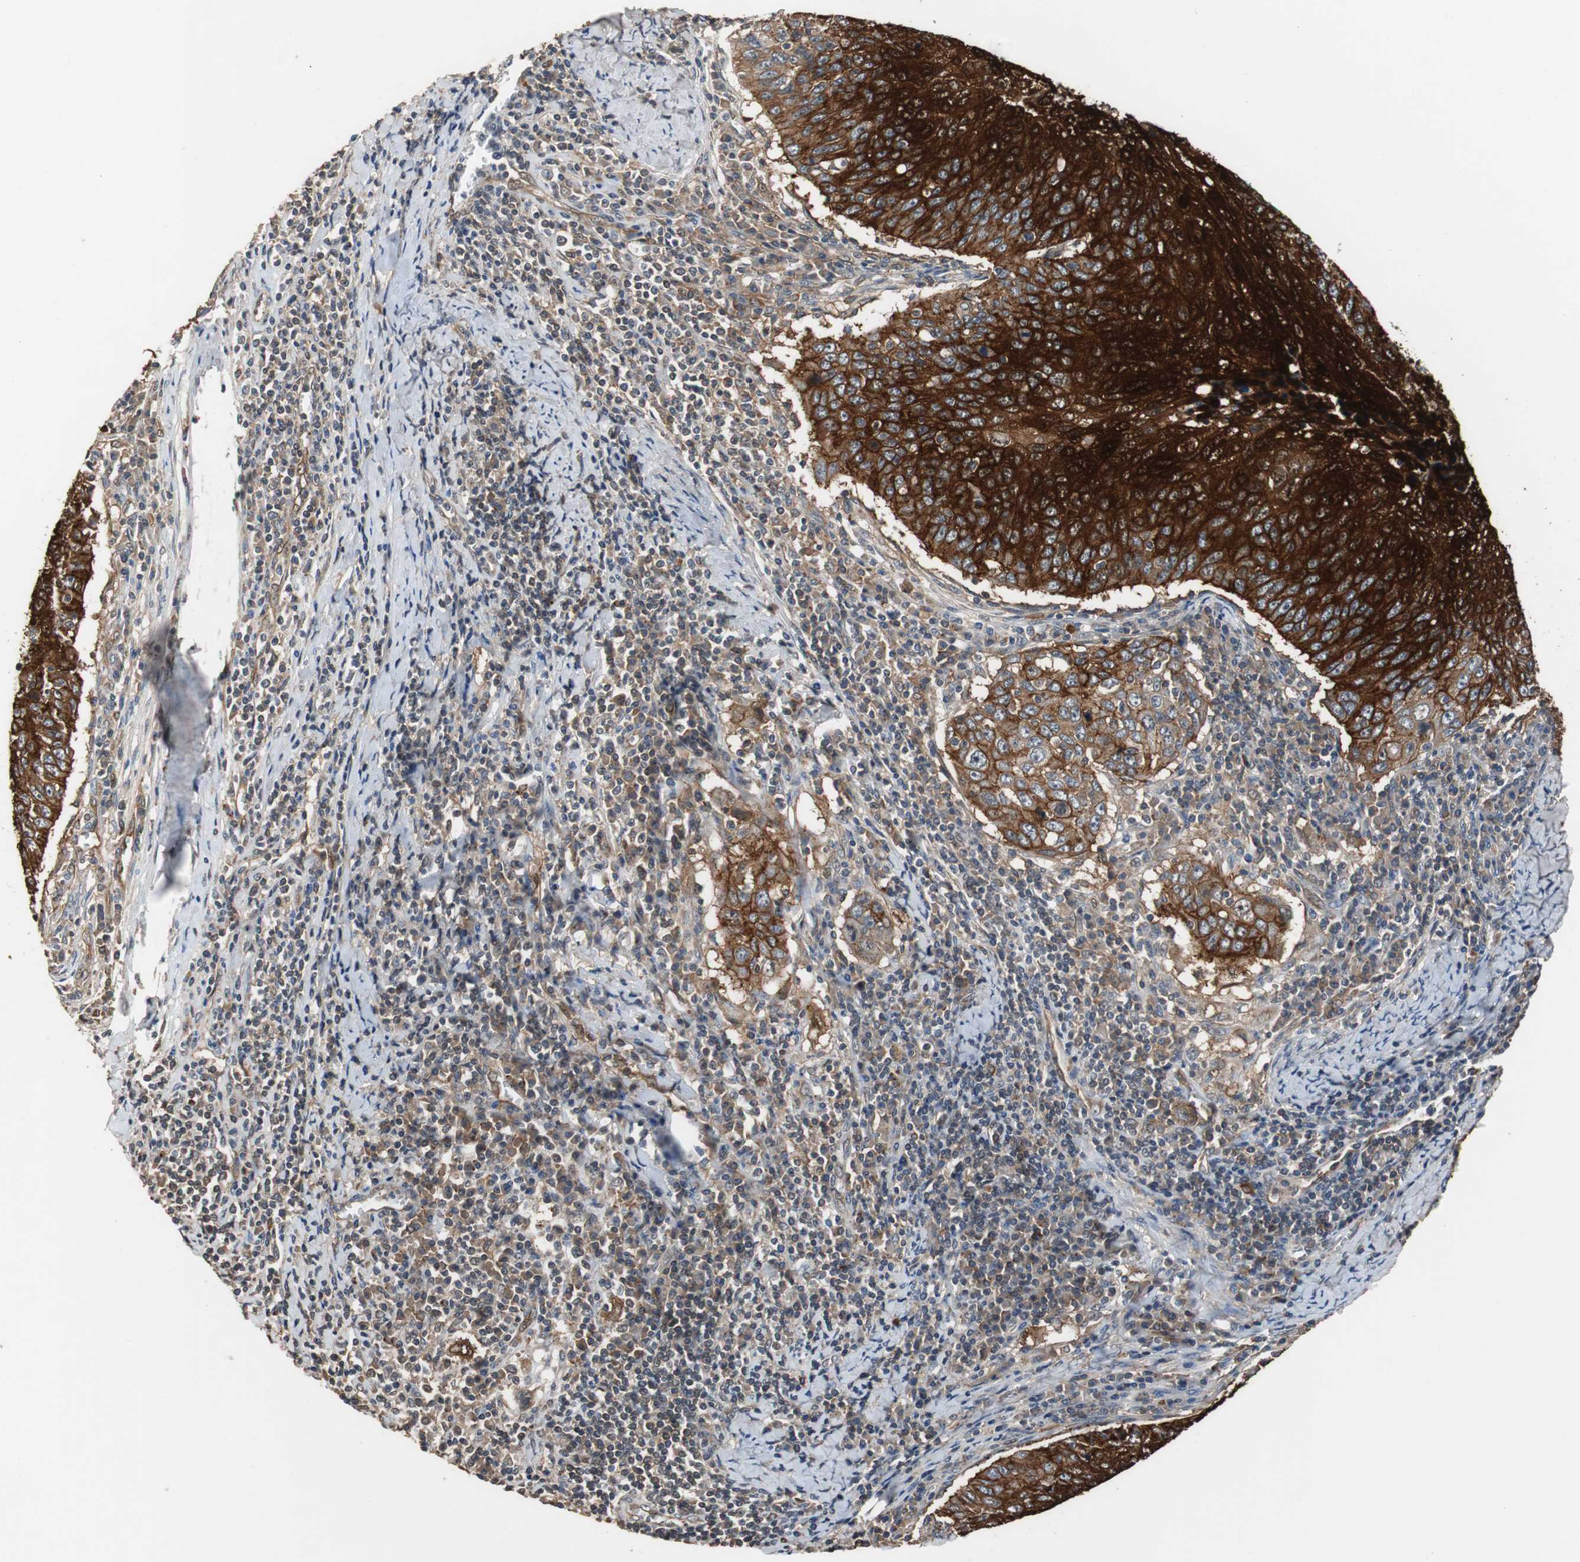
{"staining": {"intensity": "strong", "quantity": ">75%", "location": "cytoplasmic/membranous"}, "tissue": "cervical cancer", "cell_type": "Tumor cells", "image_type": "cancer", "snomed": [{"axis": "morphology", "description": "Squamous cell carcinoma, NOS"}, {"axis": "topography", "description": "Cervix"}], "caption": "Immunohistochemistry staining of squamous cell carcinoma (cervical), which shows high levels of strong cytoplasmic/membranous staining in about >75% of tumor cells indicating strong cytoplasmic/membranous protein expression. The staining was performed using DAB (3,3'-diaminobenzidine) (brown) for protein detection and nuclei were counterstained in hematoxylin (blue).", "gene": "NDRG1", "patient": {"sex": "female", "age": 53}}